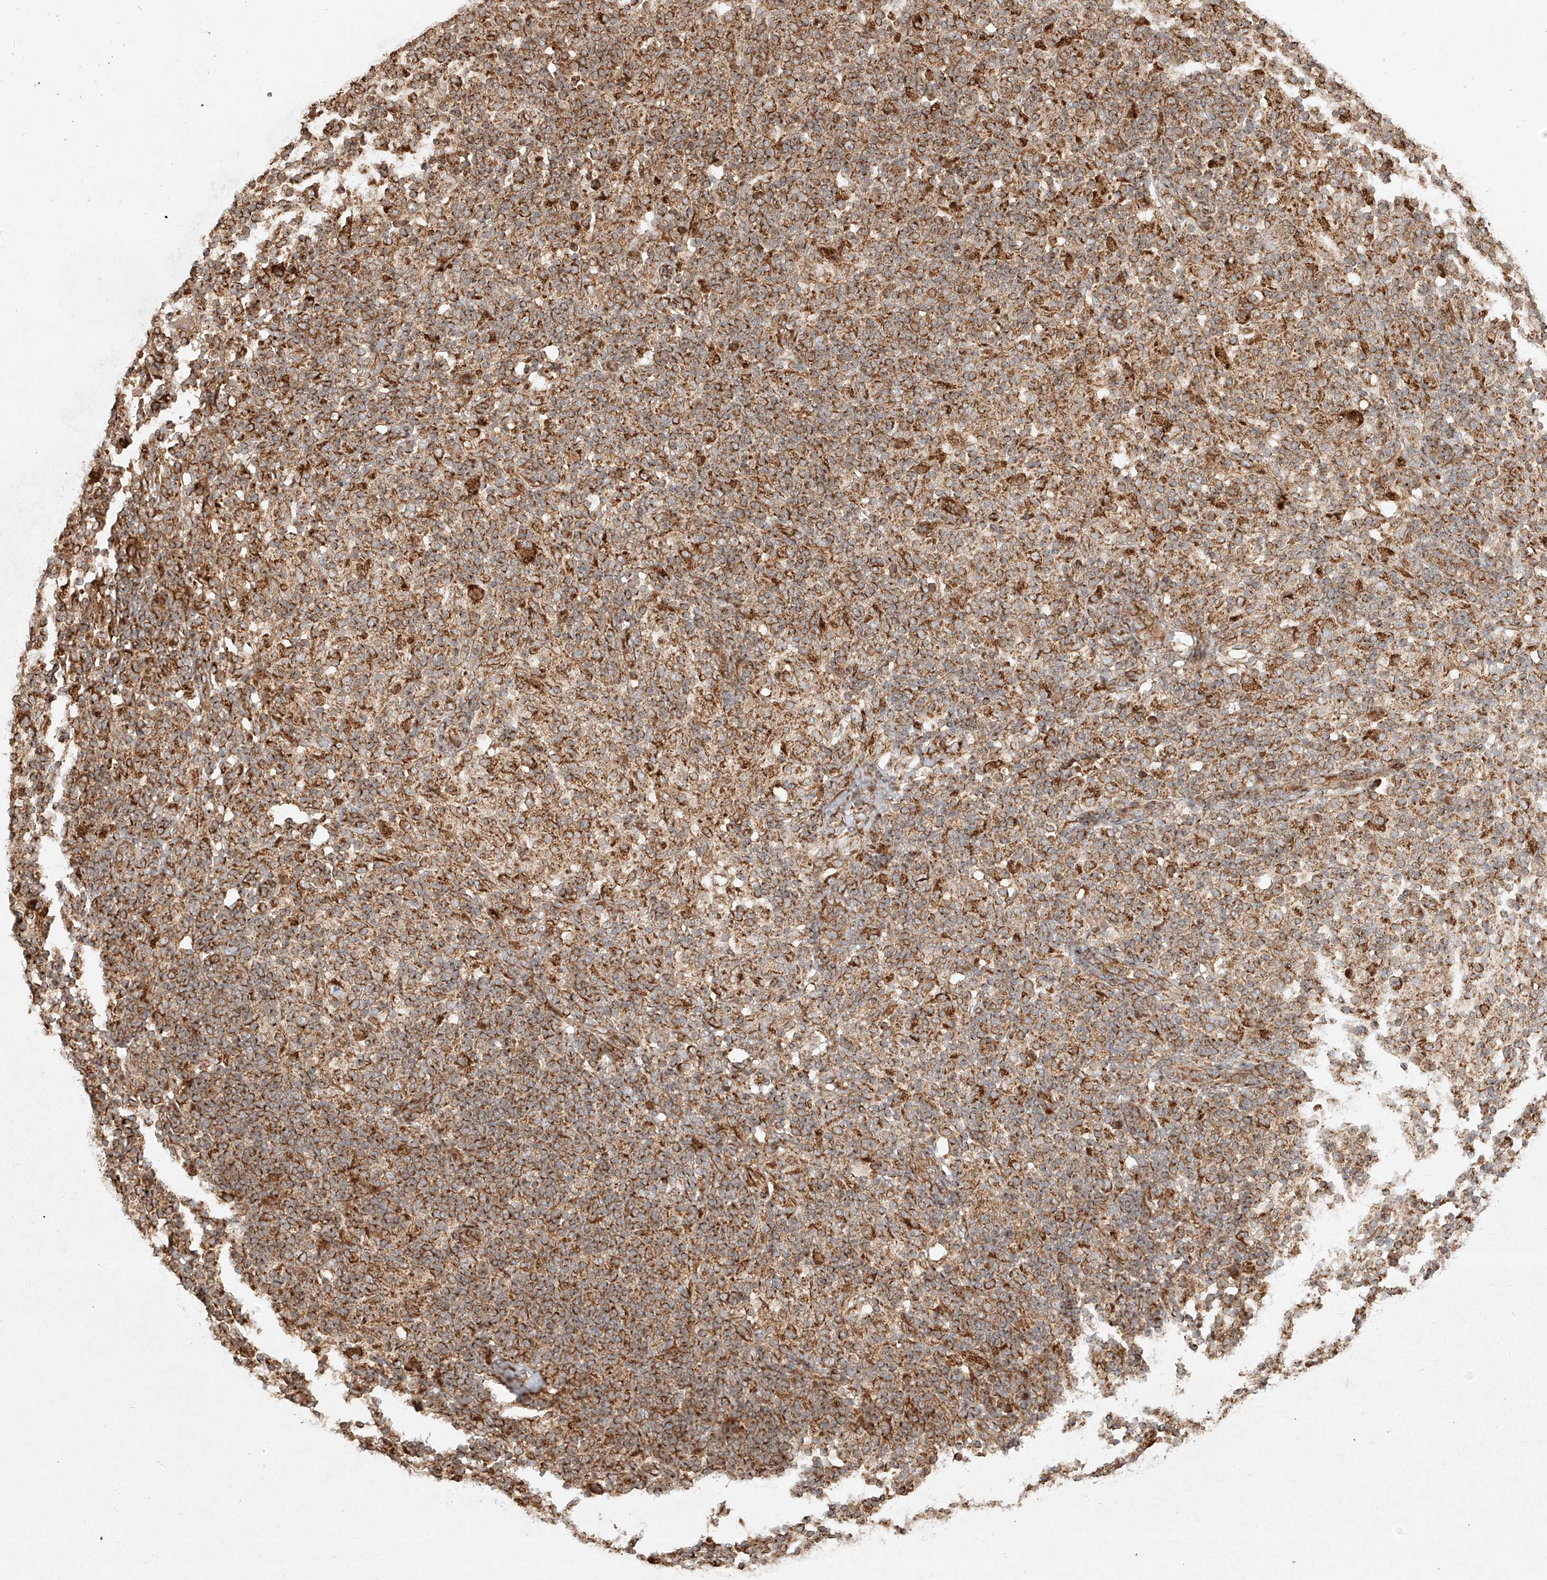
{"staining": {"intensity": "moderate", "quantity": ">75%", "location": "cytoplasmic/membranous"}, "tissue": "lymphoma", "cell_type": "Tumor cells", "image_type": "cancer", "snomed": [{"axis": "morphology", "description": "Hodgkin's disease, NOS"}, {"axis": "topography", "description": "Lymph node"}], "caption": "Immunohistochemistry (DAB) staining of lymphoma exhibits moderate cytoplasmic/membranous protein positivity in approximately >75% of tumor cells.", "gene": "EFNB1", "patient": {"sex": "male", "age": 70}}